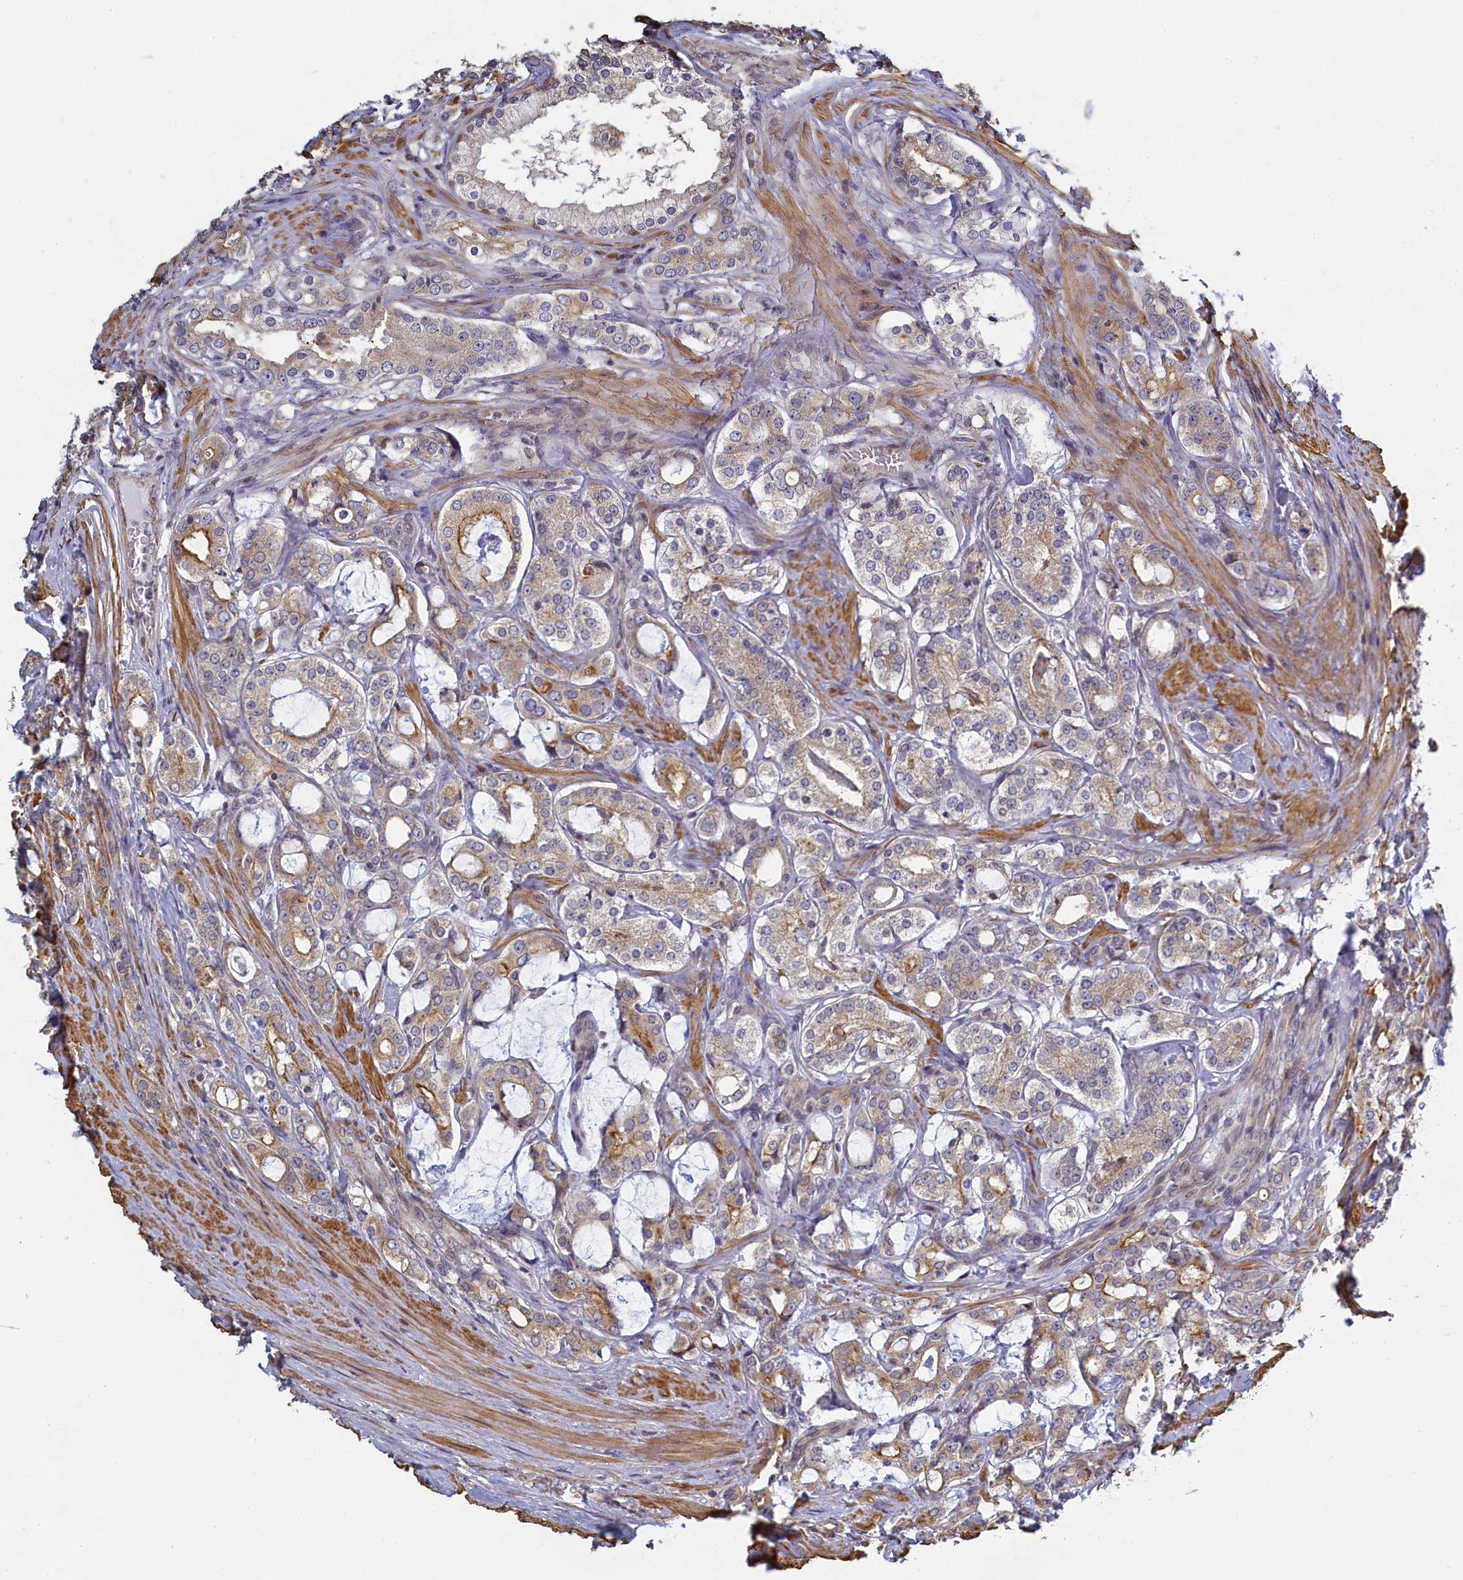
{"staining": {"intensity": "moderate", "quantity": "<25%", "location": "cytoplasmic/membranous"}, "tissue": "prostate cancer", "cell_type": "Tumor cells", "image_type": "cancer", "snomed": [{"axis": "morphology", "description": "Adenocarcinoma, High grade"}, {"axis": "topography", "description": "Prostate"}], "caption": "Prostate cancer stained with a protein marker exhibits moderate staining in tumor cells.", "gene": "DIXDC1", "patient": {"sex": "male", "age": 63}}